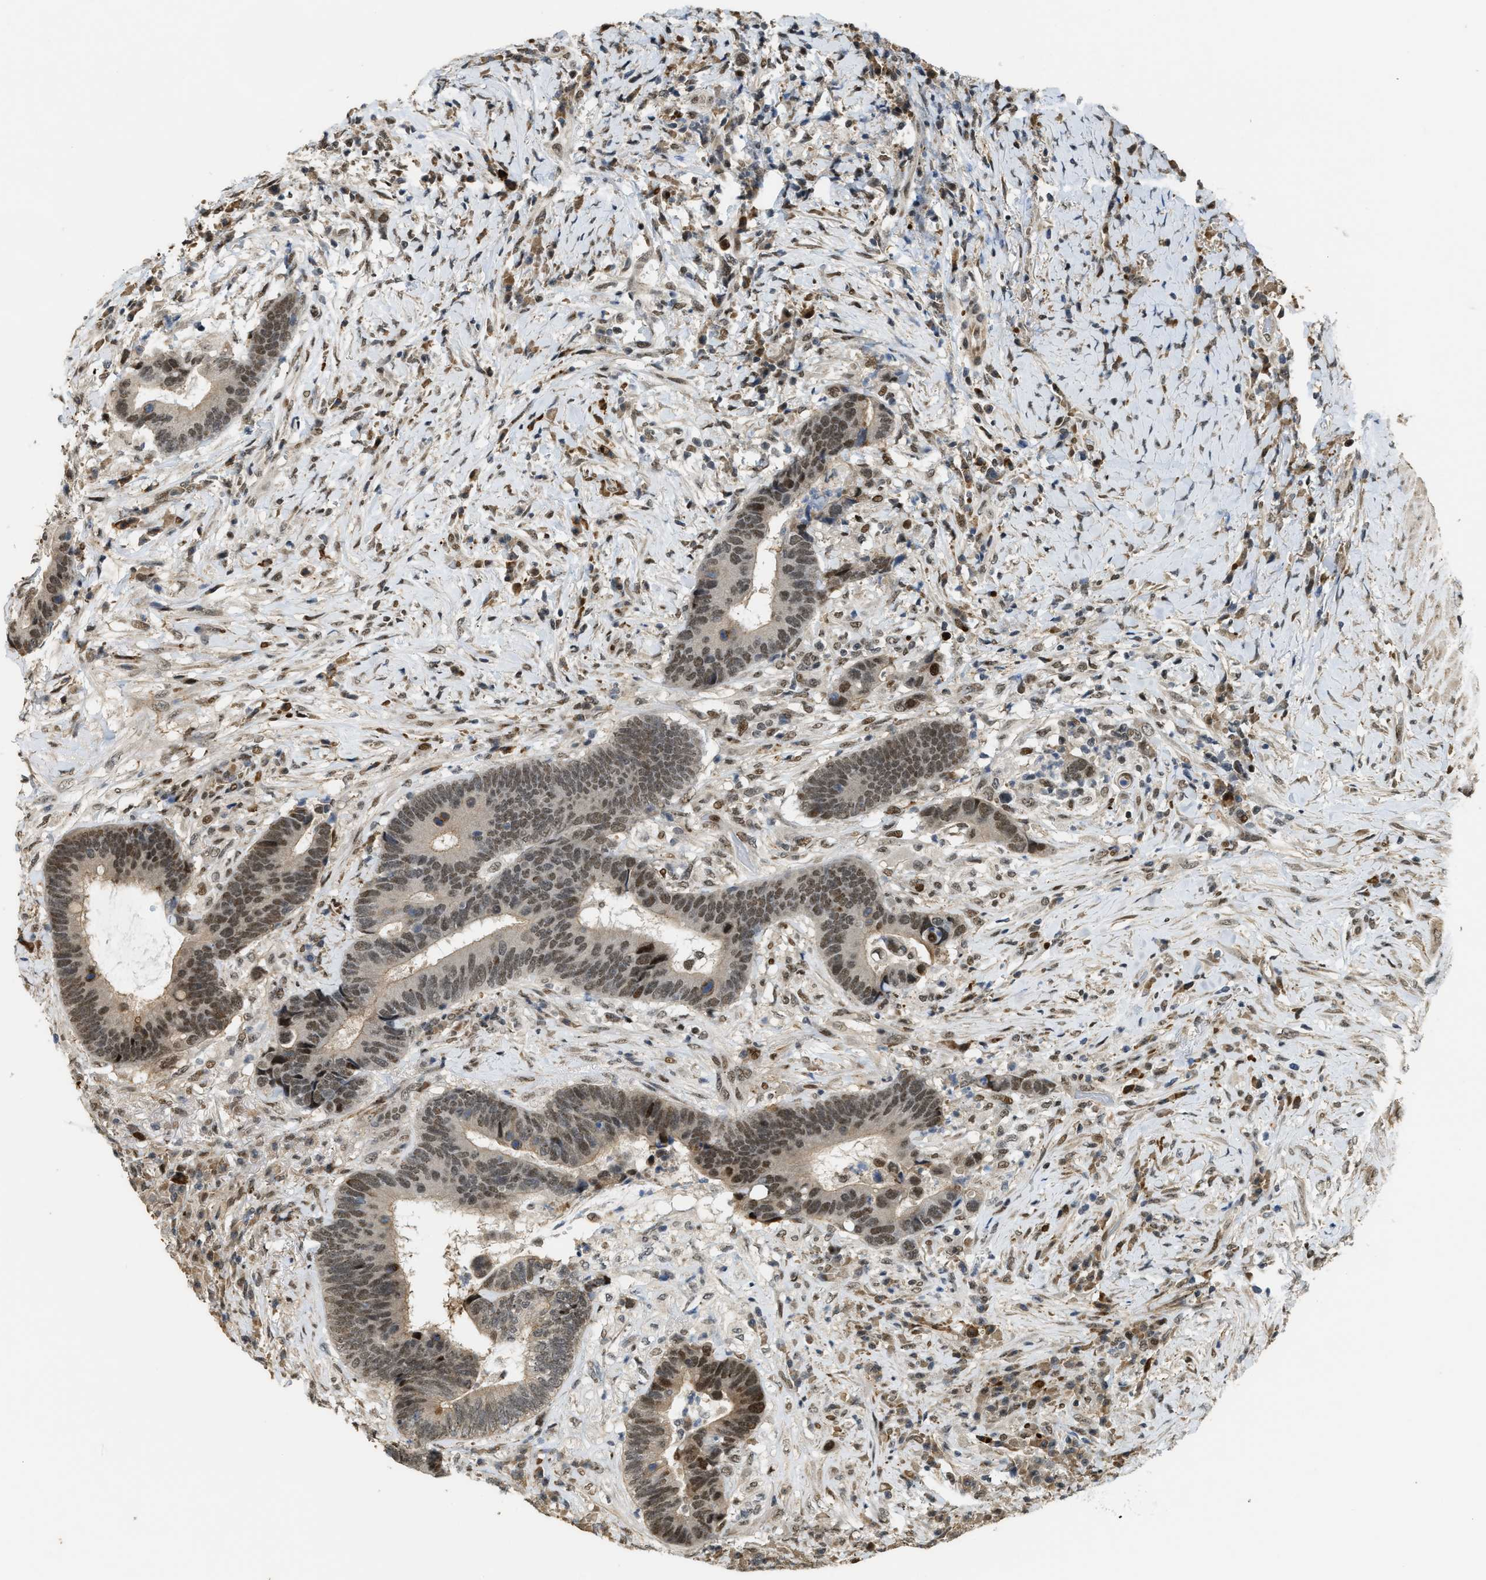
{"staining": {"intensity": "moderate", "quantity": ">75%", "location": "nuclear"}, "tissue": "colorectal cancer", "cell_type": "Tumor cells", "image_type": "cancer", "snomed": [{"axis": "morphology", "description": "Adenocarcinoma, NOS"}, {"axis": "topography", "description": "Rectum"}], "caption": "Moderate nuclear staining for a protein is identified in approximately >75% of tumor cells of colorectal cancer (adenocarcinoma) using immunohistochemistry.", "gene": "SERTAD2", "patient": {"sex": "female", "age": 89}}